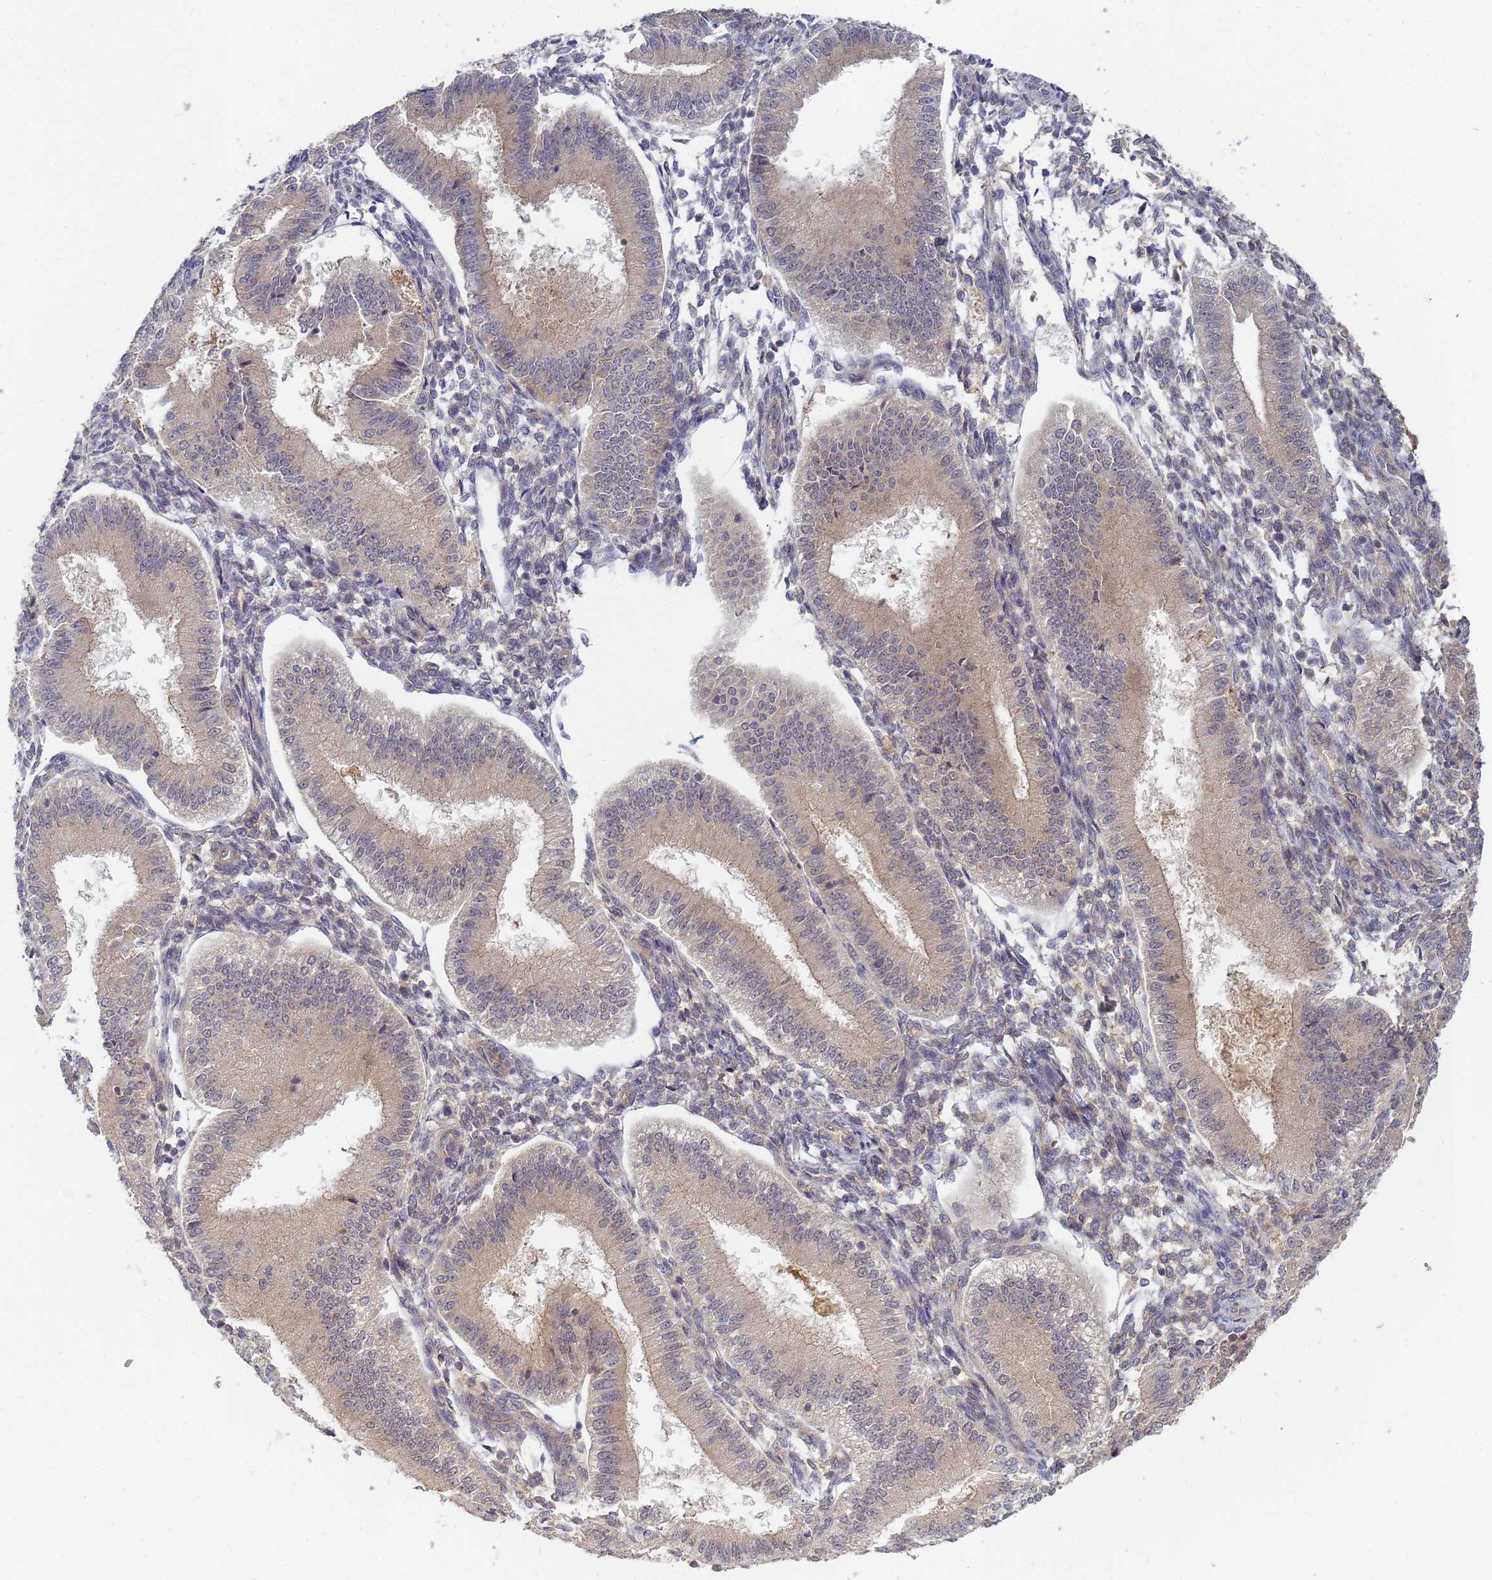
{"staining": {"intensity": "moderate", "quantity": "25%-75%", "location": "cytoplasmic/membranous"}, "tissue": "endometrium", "cell_type": "Cells in endometrial stroma", "image_type": "normal", "snomed": [{"axis": "morphology", "description": "Normal tissue, NOS"}, {"axis": "topography", "description": "Endometrium"}], "caption": "A micrograph of human endometrium stained for a protein exhibits moderate cytoplasmic/membranous brown staining in cells in endometrial stroma.", "gene": "SHARPIN", "patient": {"sex": "female", "age": 39}}